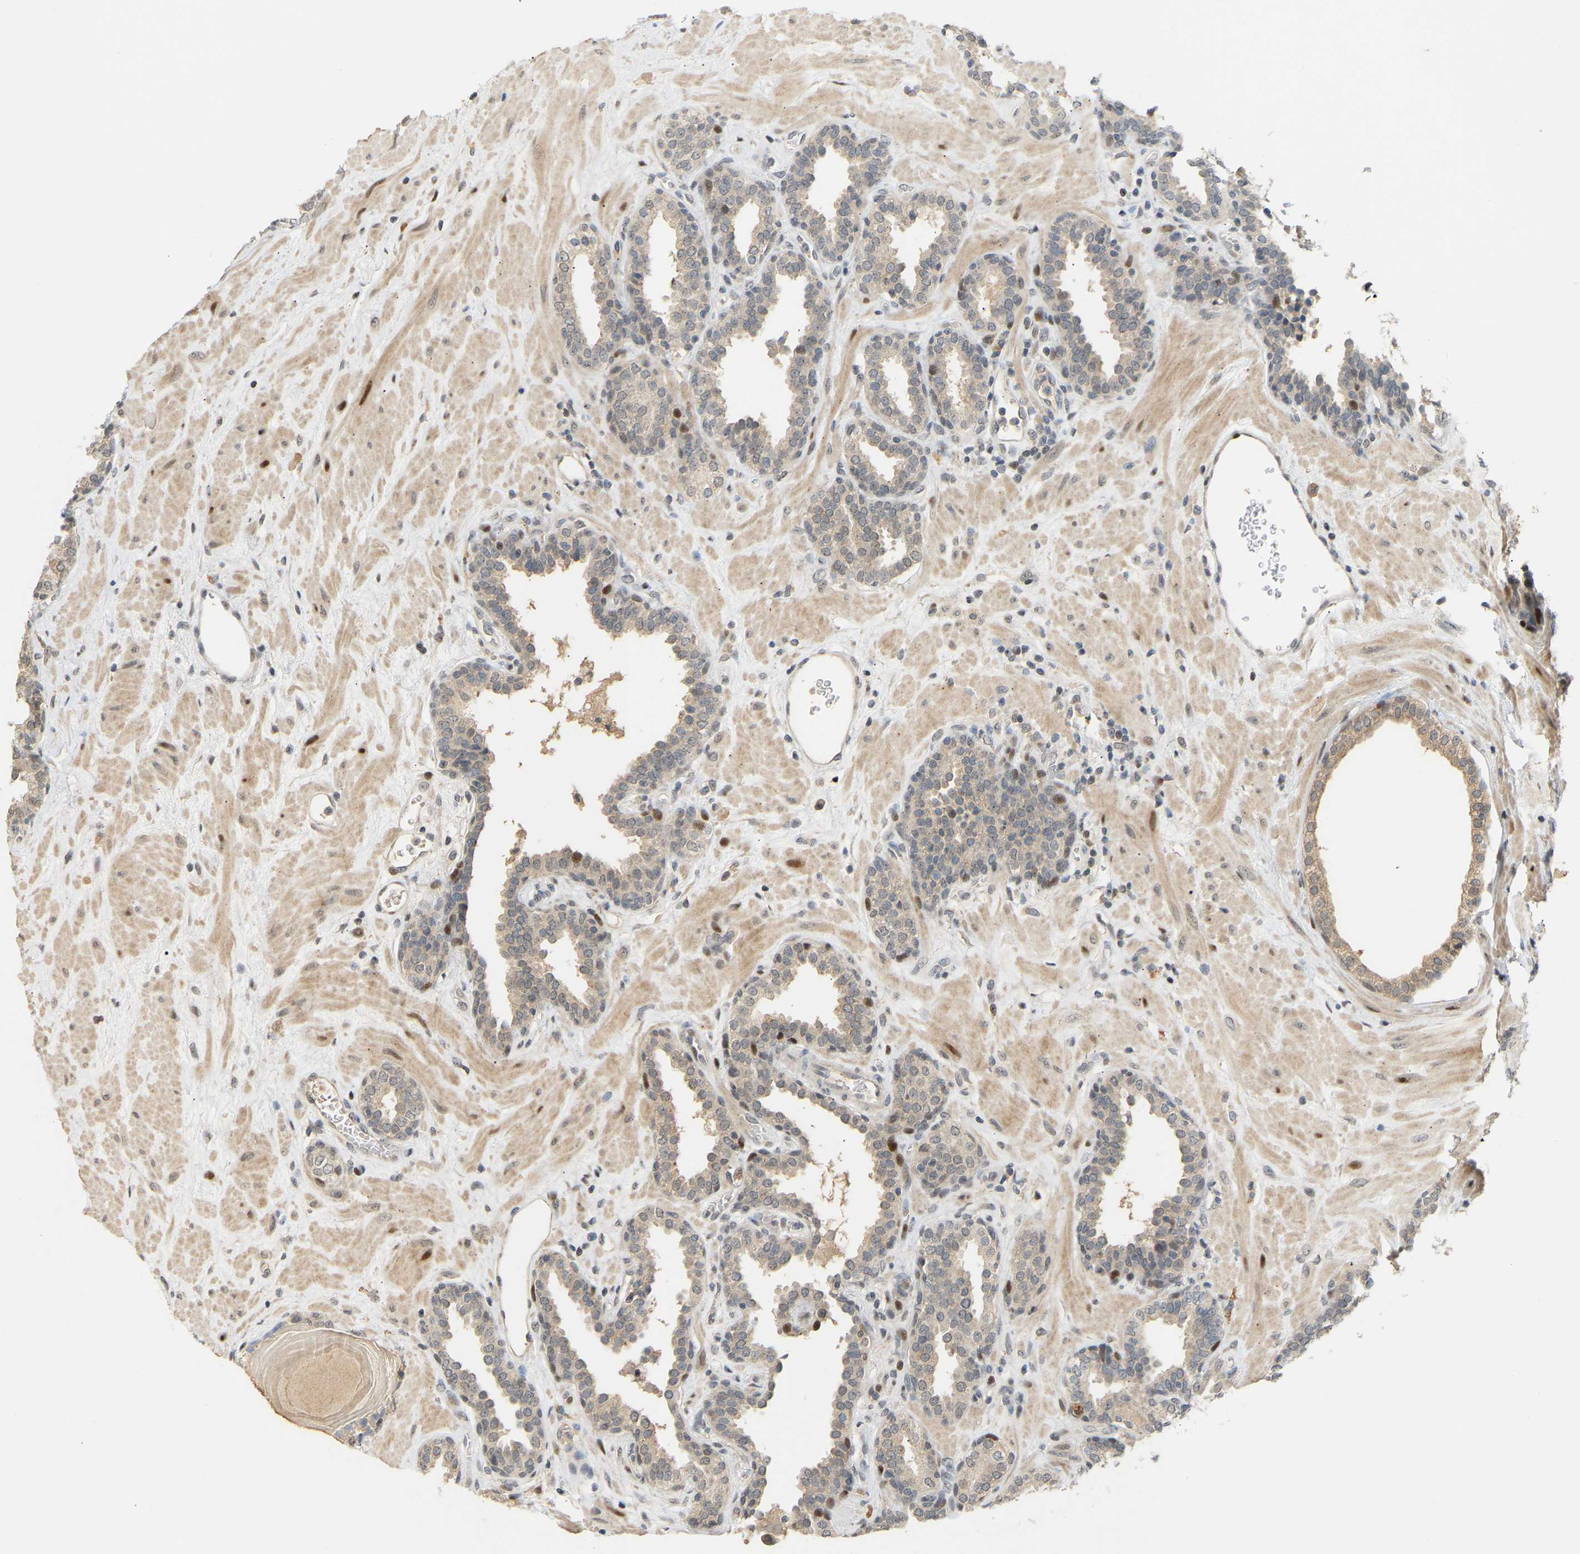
{"staining": {"intensity": "weak", "quantity": "25%-75%", "location": "cytoplasmic/membranous,nuclear"}, "tissue": "prostate", "cell_type": "Glandular cells", "image_type": "normal", "snomed": [{"axis": "morphology", "description": "Normal tissue, NOS"}, {"axis": "topography", "description": "Prostate"}], "caption": "The micrograph shows staining of normal prostate, revealing weak cytoplasmic/membranous,nuclear protein positivity (brown color) within glandular cells. The staining is performed using DAB brown chromogen to label protein expression. The nuclei are counter-stained blue using hematoxylin.", "gene": "PTPN4", "patient": {"sex": "male", "age": 51}}